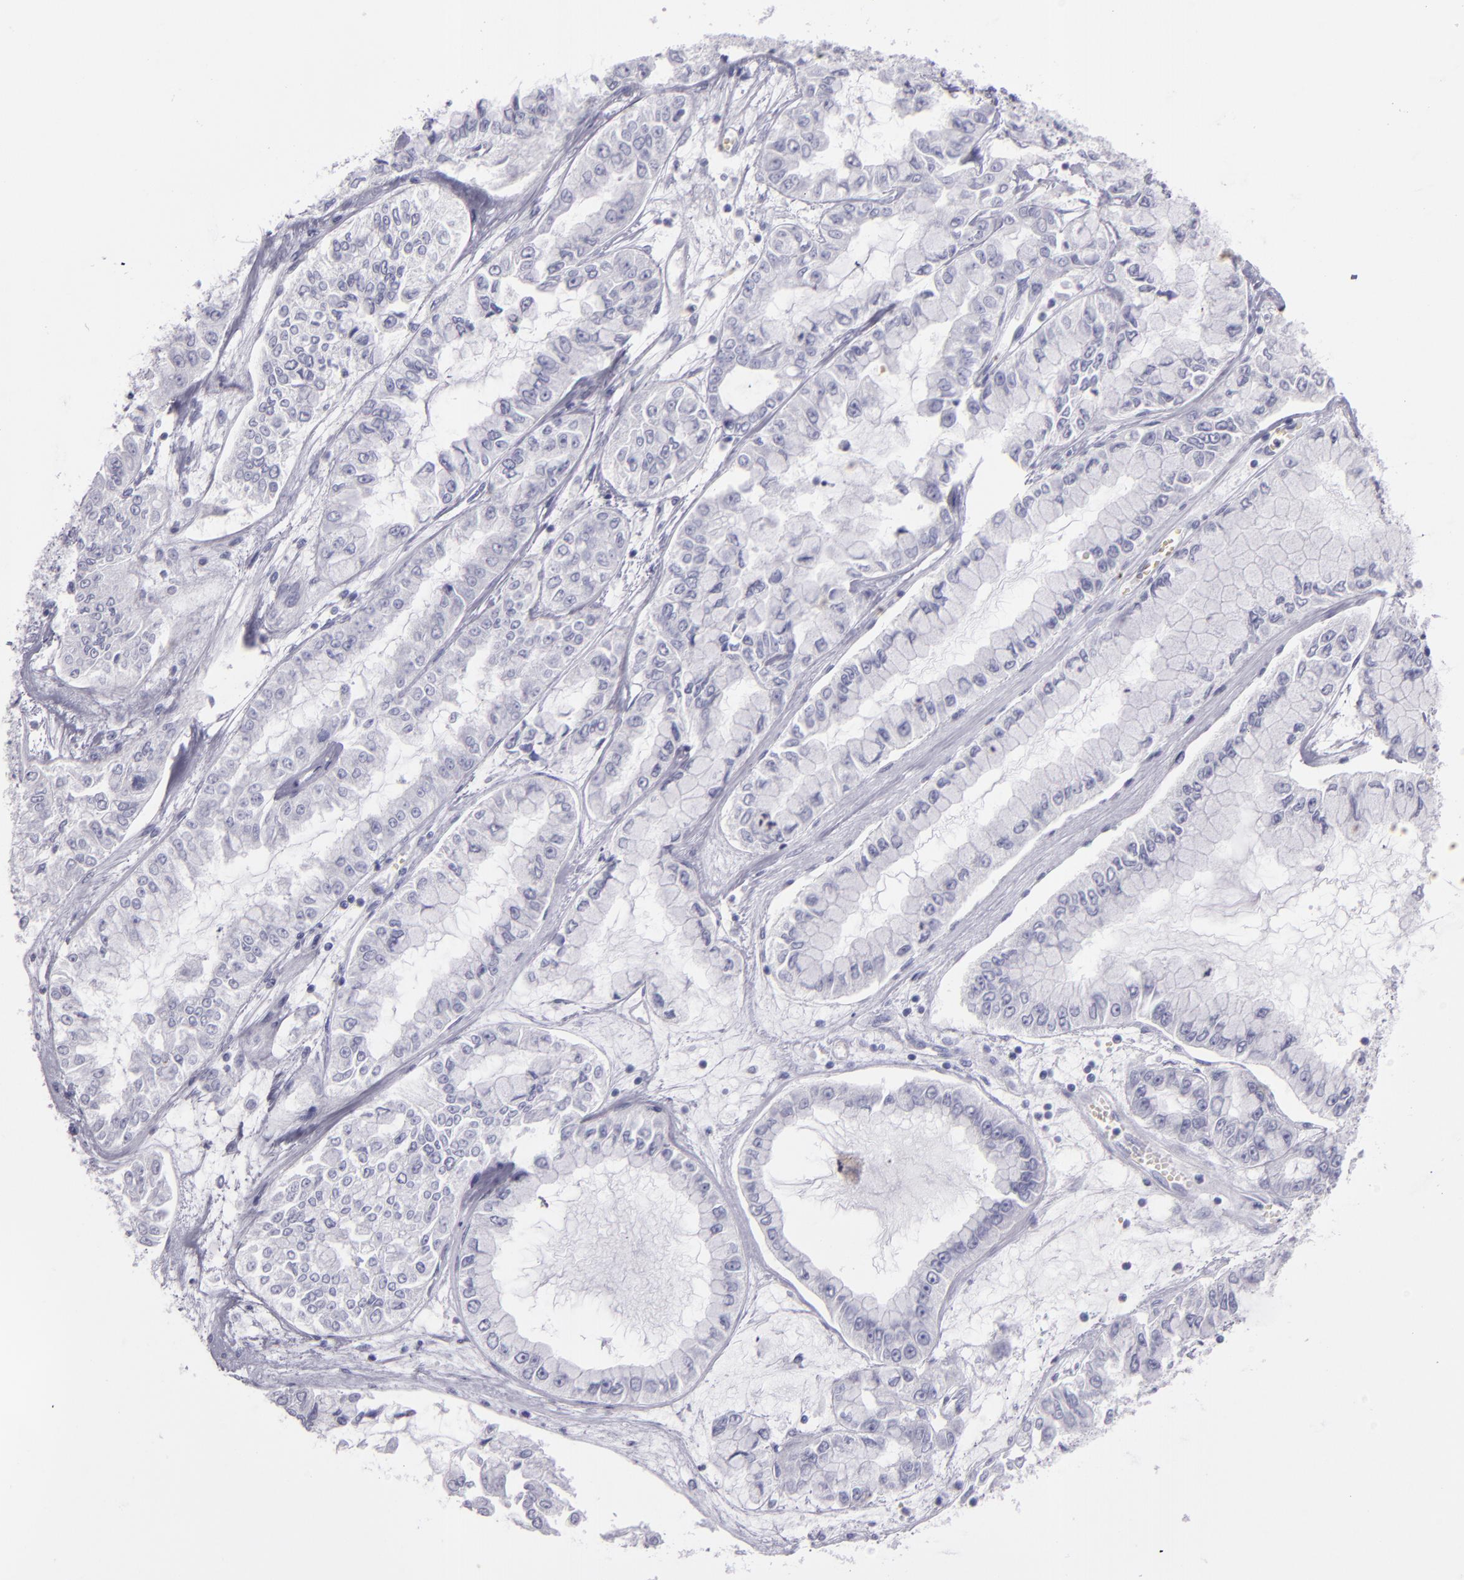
{"staining": {"intensity": "negative", "quantity": "none", "location": "none"}, "tissue": "liver cancer", "cell_type": "Tumor cells", "image_type": "cancer", "snomed": [{"axis": "morphology", "description": "Cholangiocarcinoma"}, {"axis": "topography", "description": "Liver"}], "caption": "DAB immunohistochemical staining of liver cholangiocarcinoma demonstrates no significant positivity in tumor cells.", "gene": "CR2", "patient": {"sex": "female", "age": 79}}